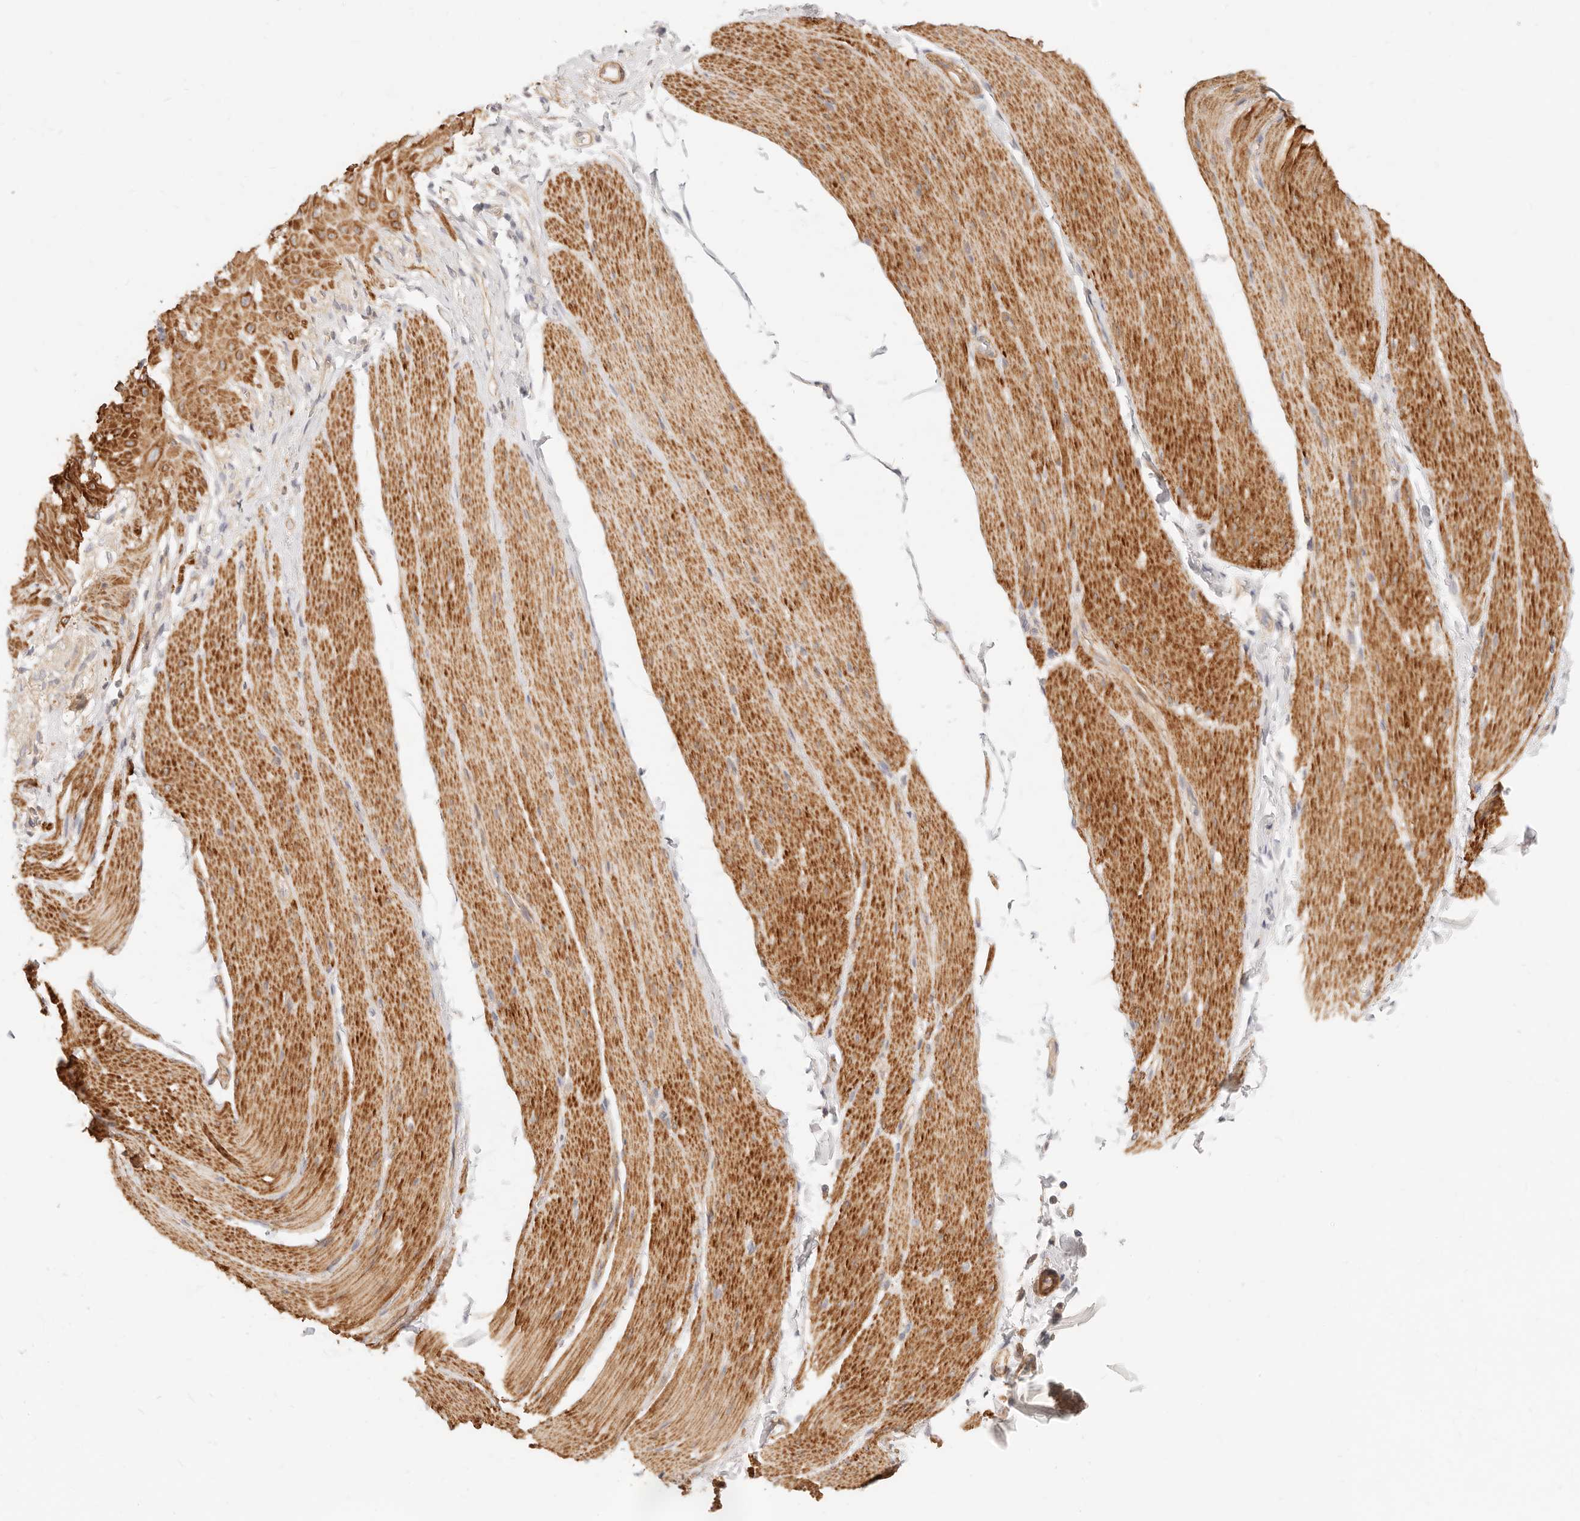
{"staining": {"intensity": "moderate", "quantity": ">75%", "location": "cytoplasmic/membranous"}, "tissue": "smooth muscle", "cell_type": "Smooth muscle cells", "image_type": "normal", "snomed": [{"axis": "morphology", "description": "Normal tissue, NOS"}, {"axis": "topography", "description": "Smooth muscle"}, {"axis": "topography", "description": "Small intestine"}], "caption": "Benign smooth muscle exhibits moderate cytoplasmic/membranous expression in approximately >75% of smooth muscle cells.", "gene": "UBXN10", "patient": {"sex": "female", "age": 84}}